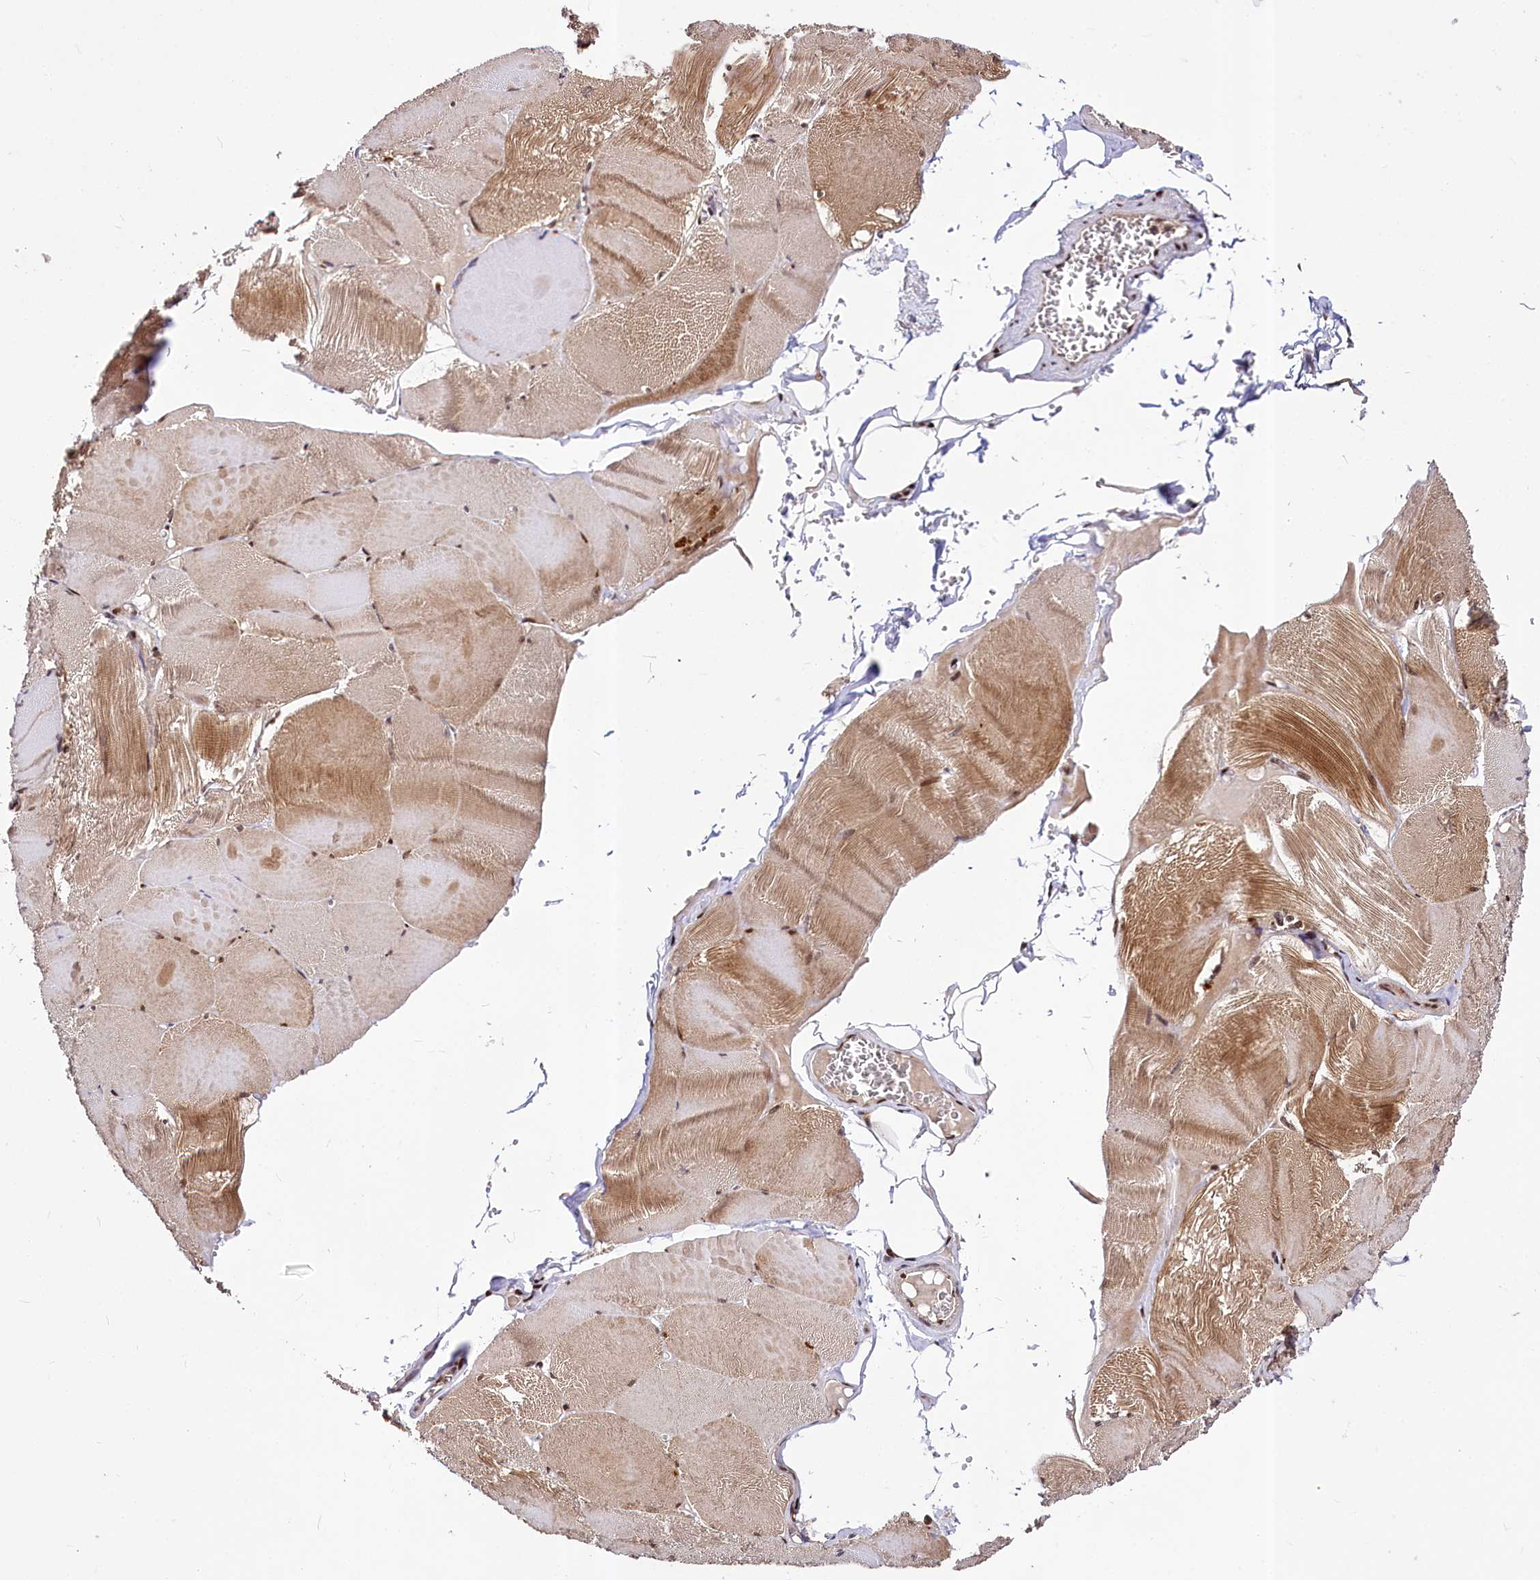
{"staining": {"intensity": "moderate", "quantity": ">75%", "location": "cytoplasmic/membranous,nuclear"}, "tissue": "skeletal muscle", "cell_type": "Myocytes", "image_type": "normal", "snomed": [{"axis": "morphology", "description": "Normal tissue, NOS"}, {"axis": "morphology", "description": "Basal cell carcinoma"}, {"axis": "topography", "description": "Skeletal muscle"}], "caption": "IHC of benign skeletal muscle shows medium levels of moderate cytoplasmic/membranous,nuclear staining in about >75% of myocytes. The staining was performed using DAB (3,3'-diaminobenzidine), with brown indicating positive protein expression. Nuclei are stained blue with hematoxylin.", "gene": "MAML2", "patient": {"sex": "female", "age": 64}}